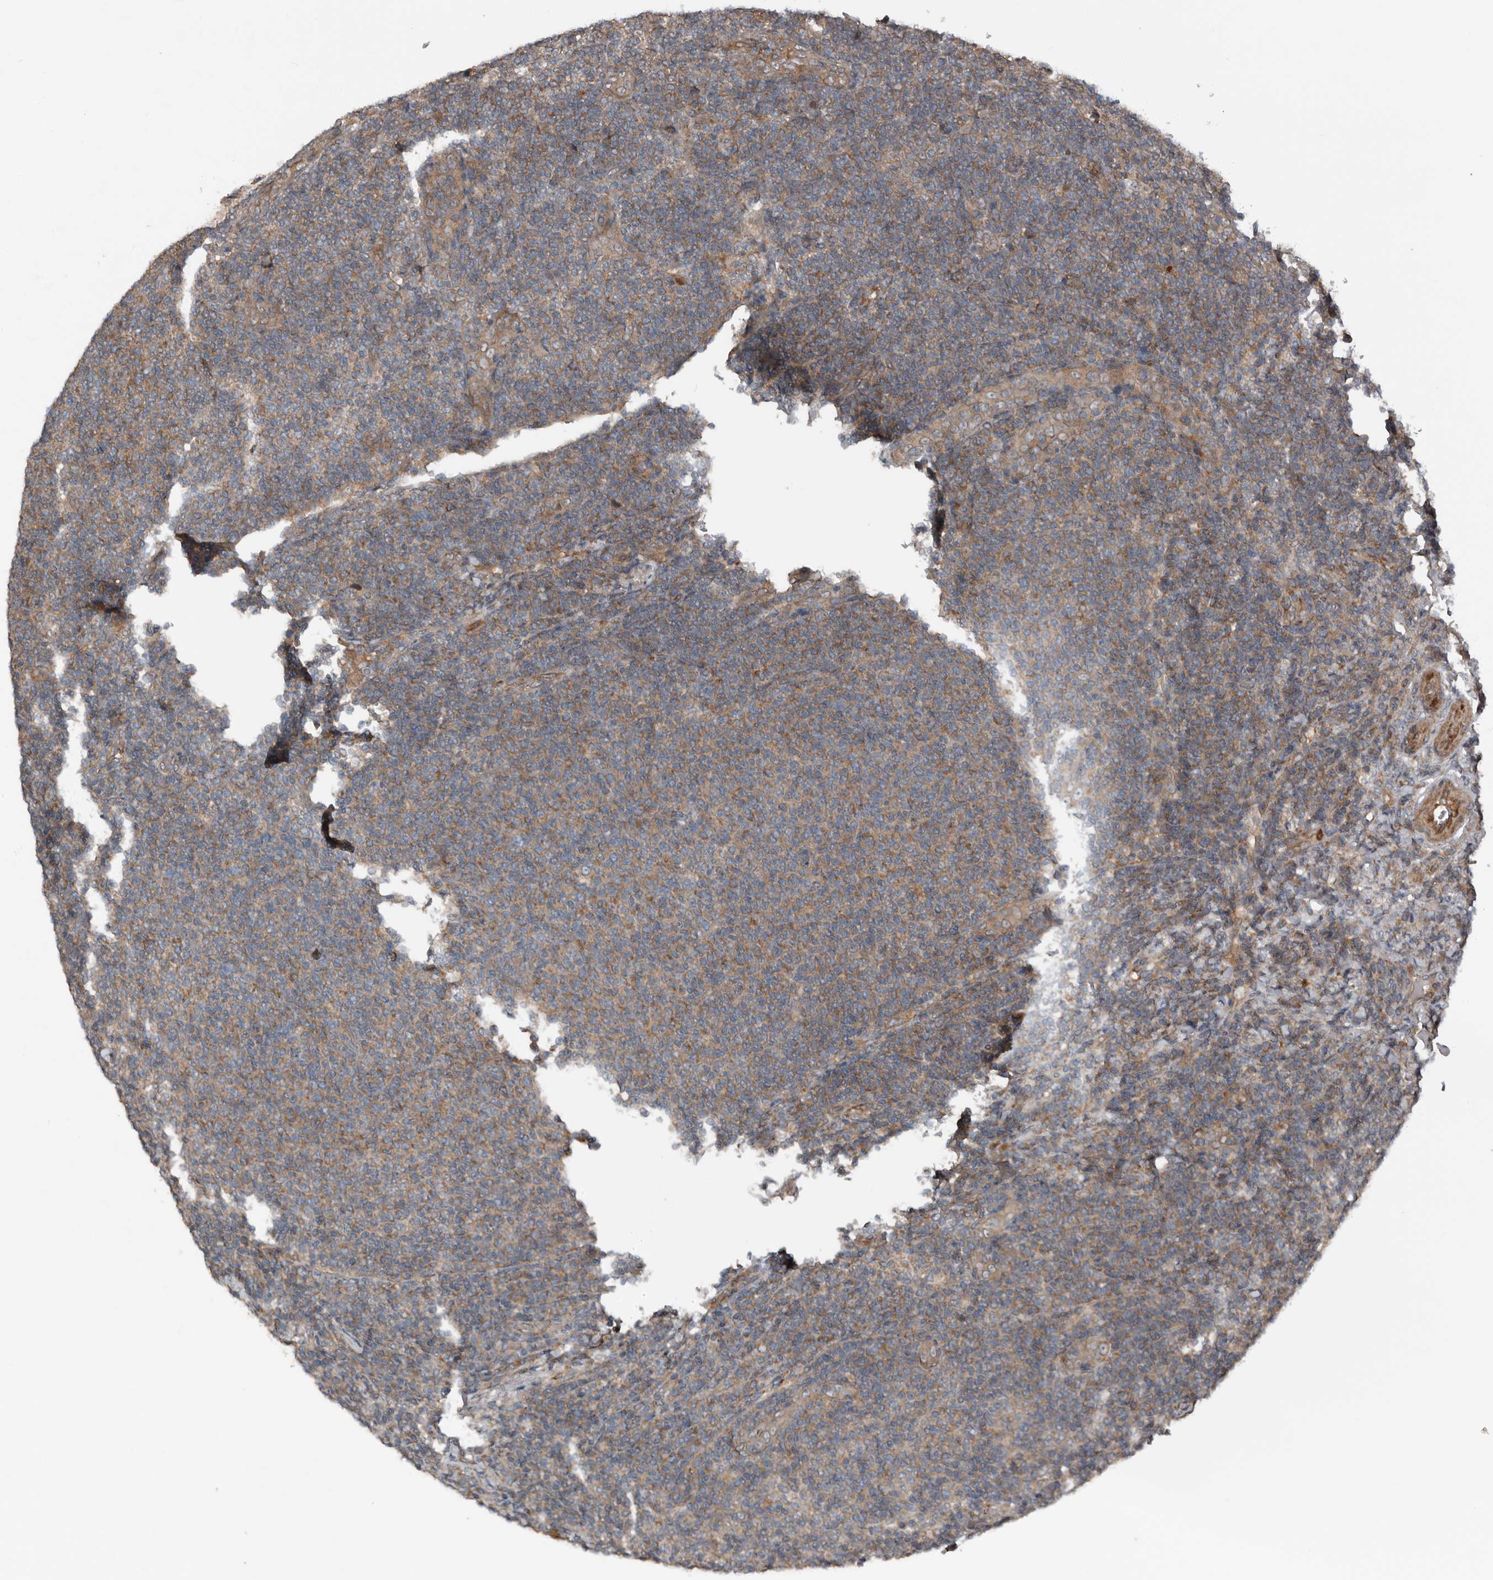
{"staining": {"intensity": "weak", "quantity": "25%-75%", "location": "cytoplasmic/membranous"}, "tissue": "lymphoma", "cell_type": "Tumor cells", "image_type": "cancer", "snomed": [{"axis": "morphology", "description": "Malignant lymphoma, non-Hodgkin's type, Low grade"}, {"axis": "topography", "description": "Lymph node"}], "caption": "Weak cytoplasmic/membranous protein expression is identified in approximately 25%-75% of tumor cells in lymphoma. The staining is performed using DAB (3,3'-diaminobenzidine) brown chromogen to label protein expression. The nuclei are counter-stained blue using hematoxylin.", "gene": "DNAJB4", "patient": {"sex": "male", "age": 66}}